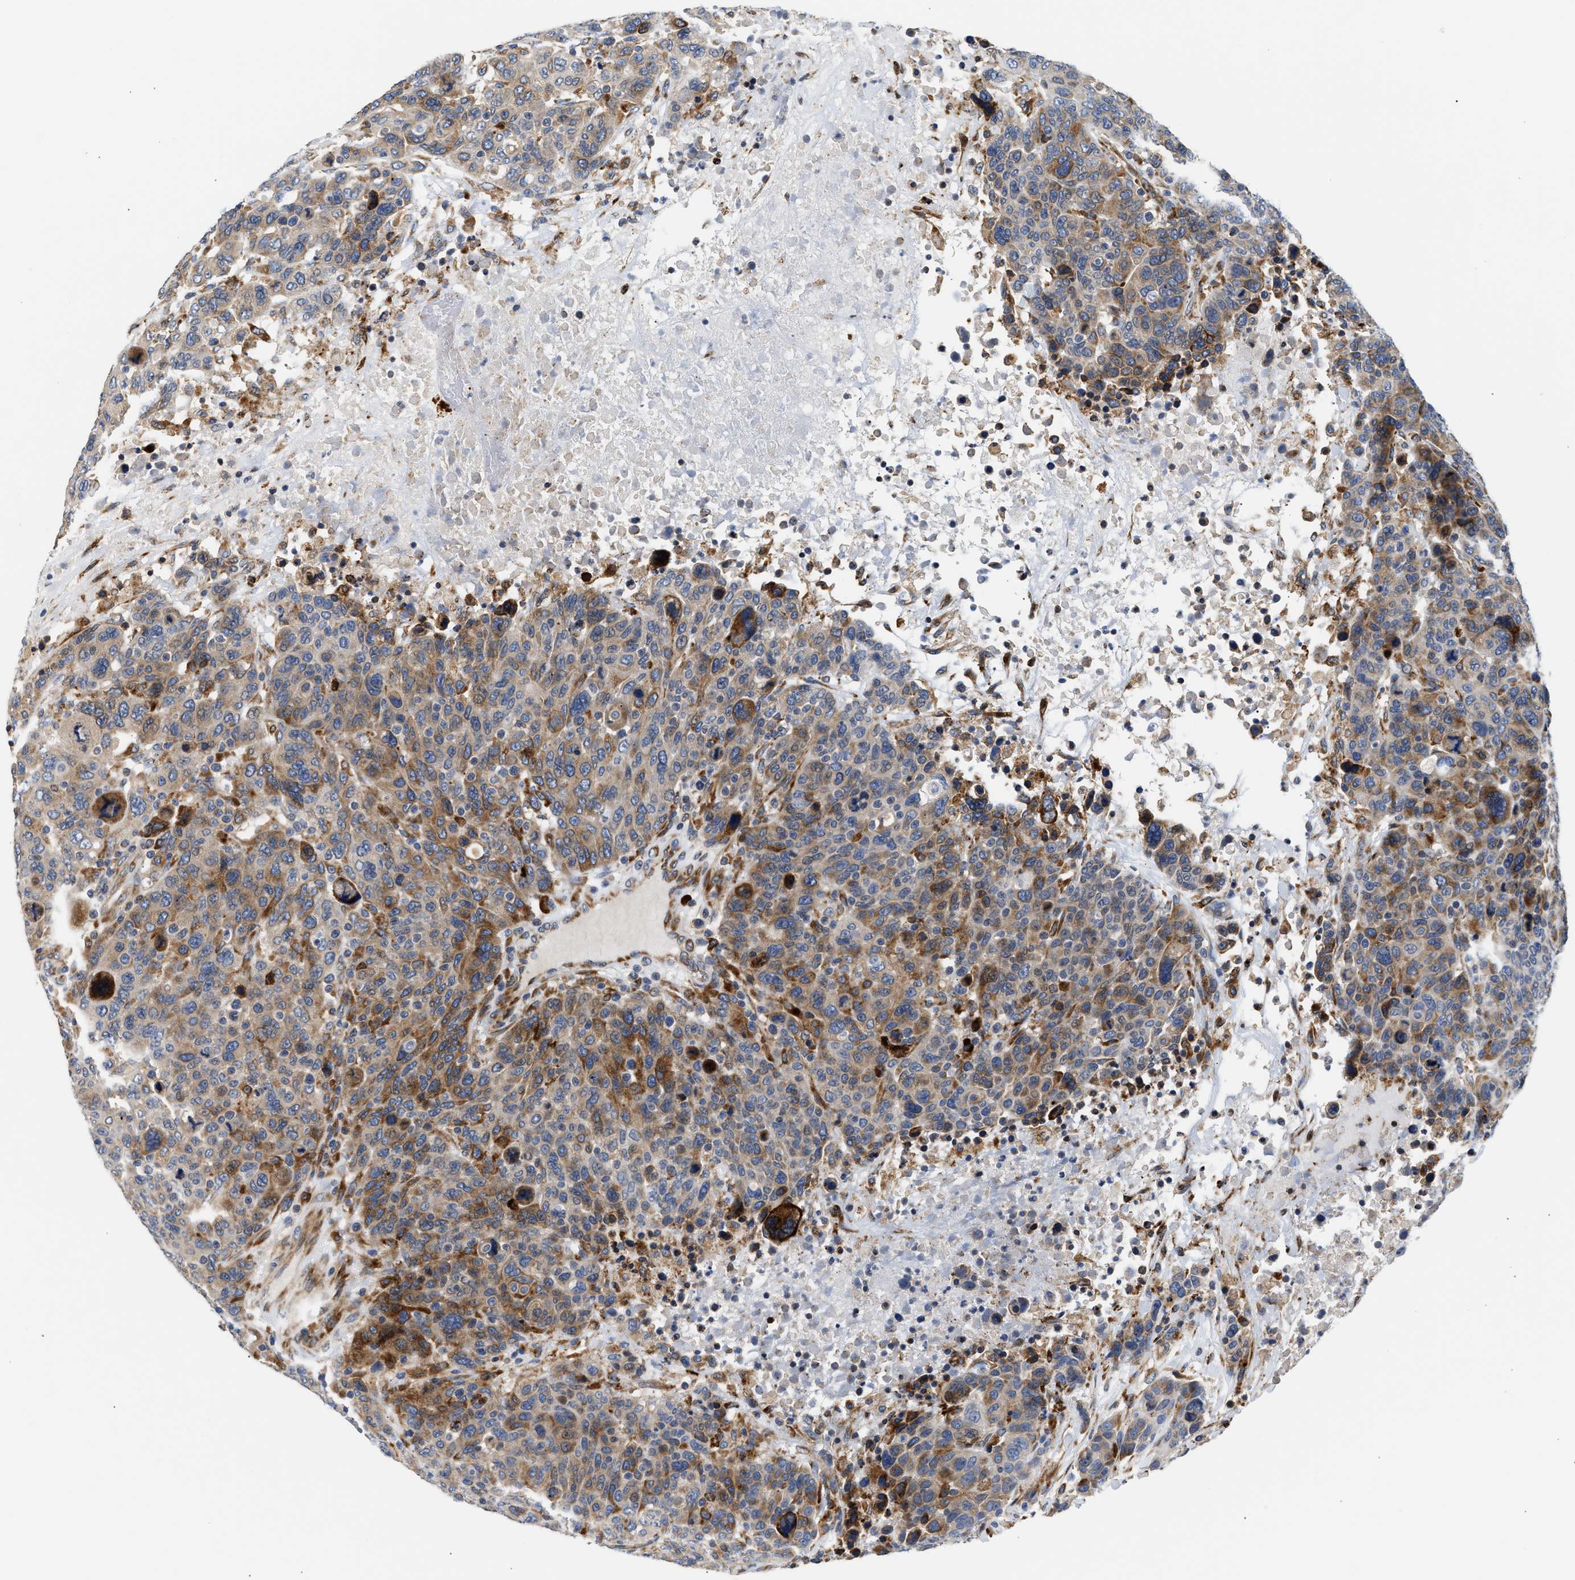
{"staining": {"intensity": "moderate", "quantity": ">75%", "location": "cytoplasmic/membranous"}, "tissue": "breast cancer", "cell_type": "Tumor cells", "image_type": "cancer", "snomed": [{"axis": "morphology", "description": "Duct carcinoma"}, {"axis": "topography", "description": "Breast"}], "caption": "A high-resolution image shows IHC staining of infiltrating ductal carcinoma (breast), which displays moderate cytoplasmic/membranous expression in approximately >75% of tumor cells.", "gene": "AMZ1", "patient": {"sex": "female", "age": 37}}